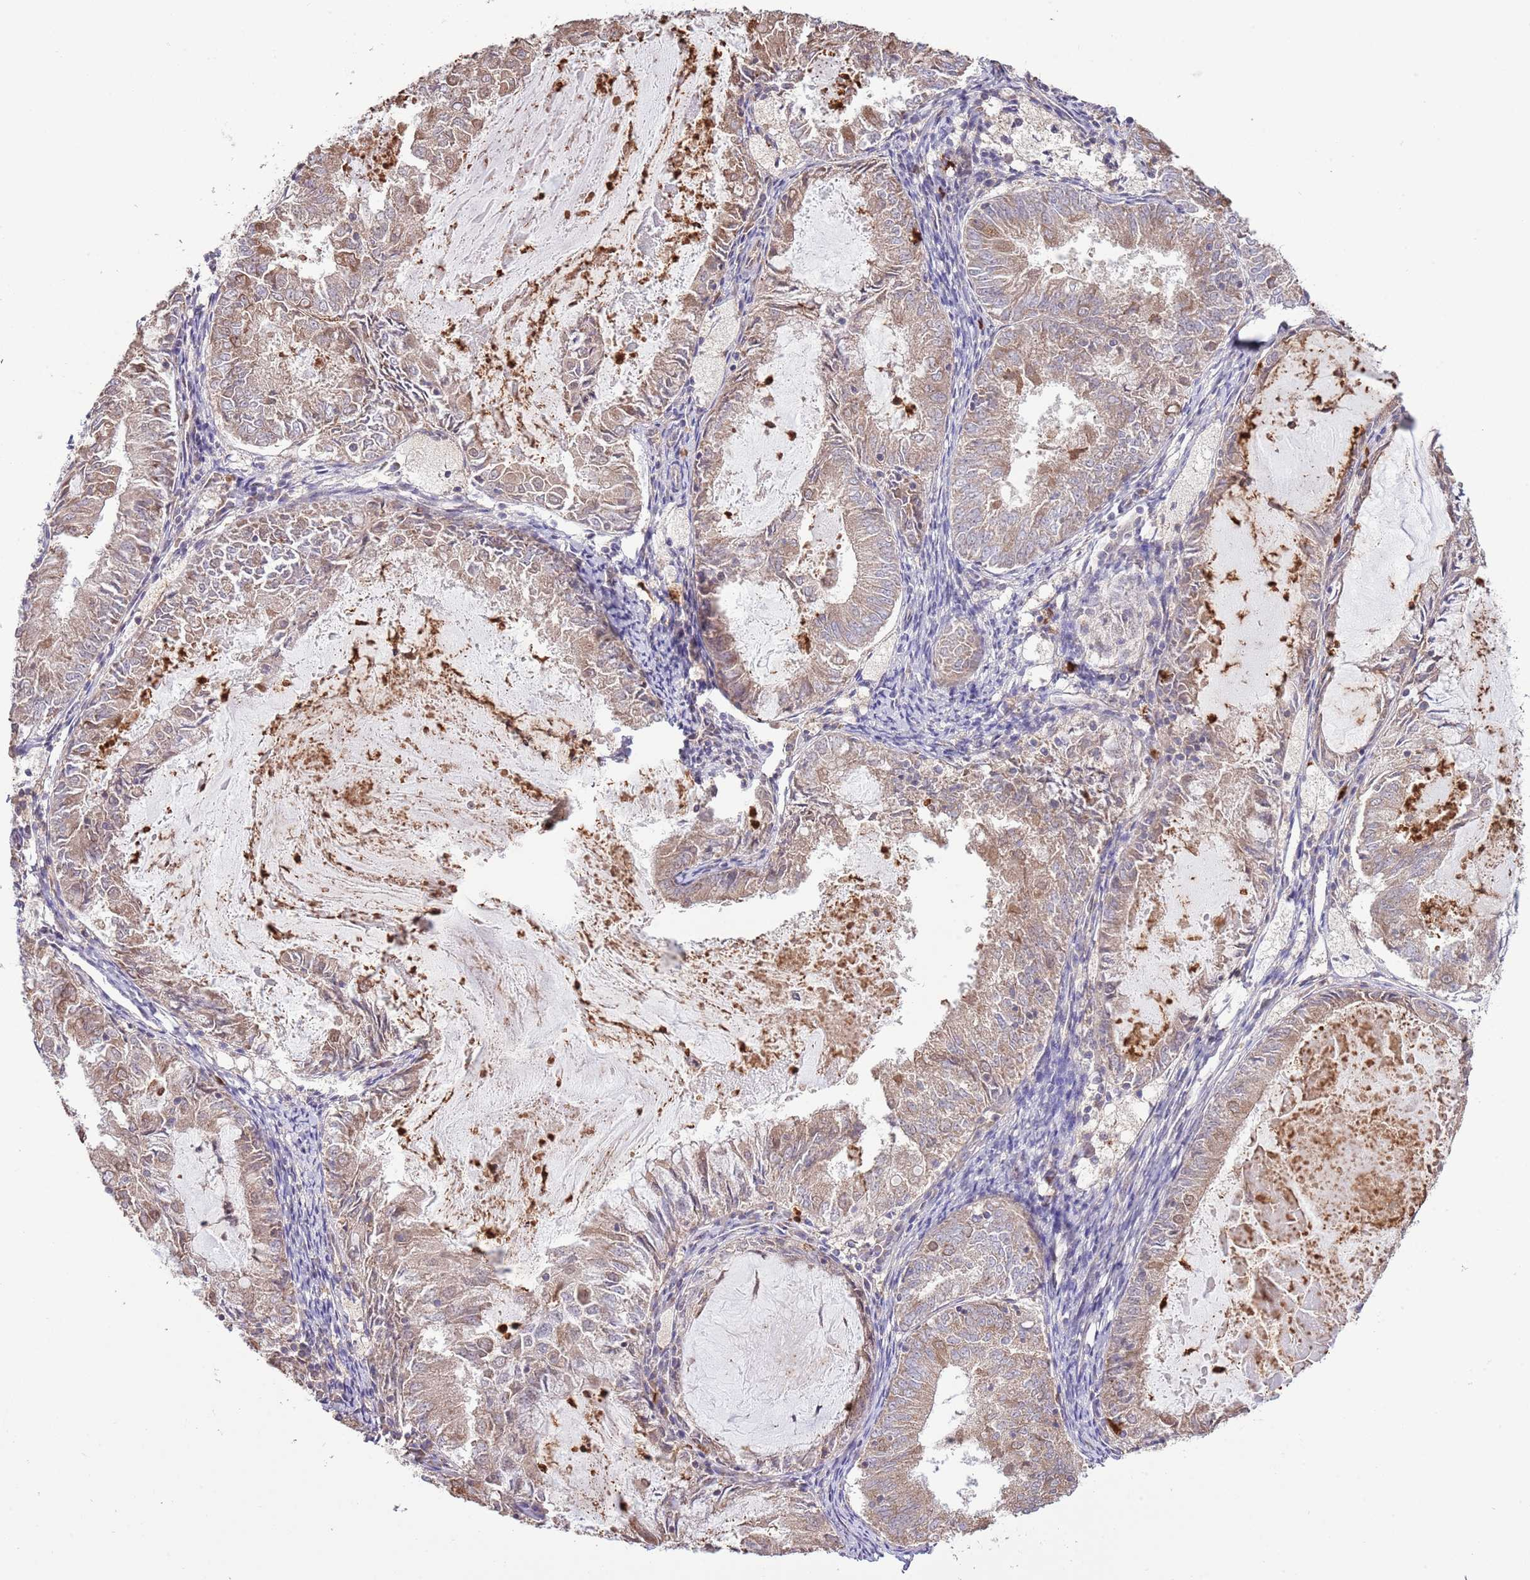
{"staining": {"intensity": "weak", "quantity": ">75%", "location": "cytoplasmic/membranous"}, "tissue": "endometrial cancer", "cell_type": "Tumor cells", "image_type": "cancer", "snomed": [{"axis": "morphology", "description": "Adenocarcinoma, NOS"}, {"axis": "topography", "description": "Endometrium"}], "caption": "Human endometrial cancer stained with a brown dye shows weak cytoplasmic/membranous positive expression in about >75% of tumor cells.", "gene": "AMIGO1", "patient": {"sex": "female", "age": 57}}